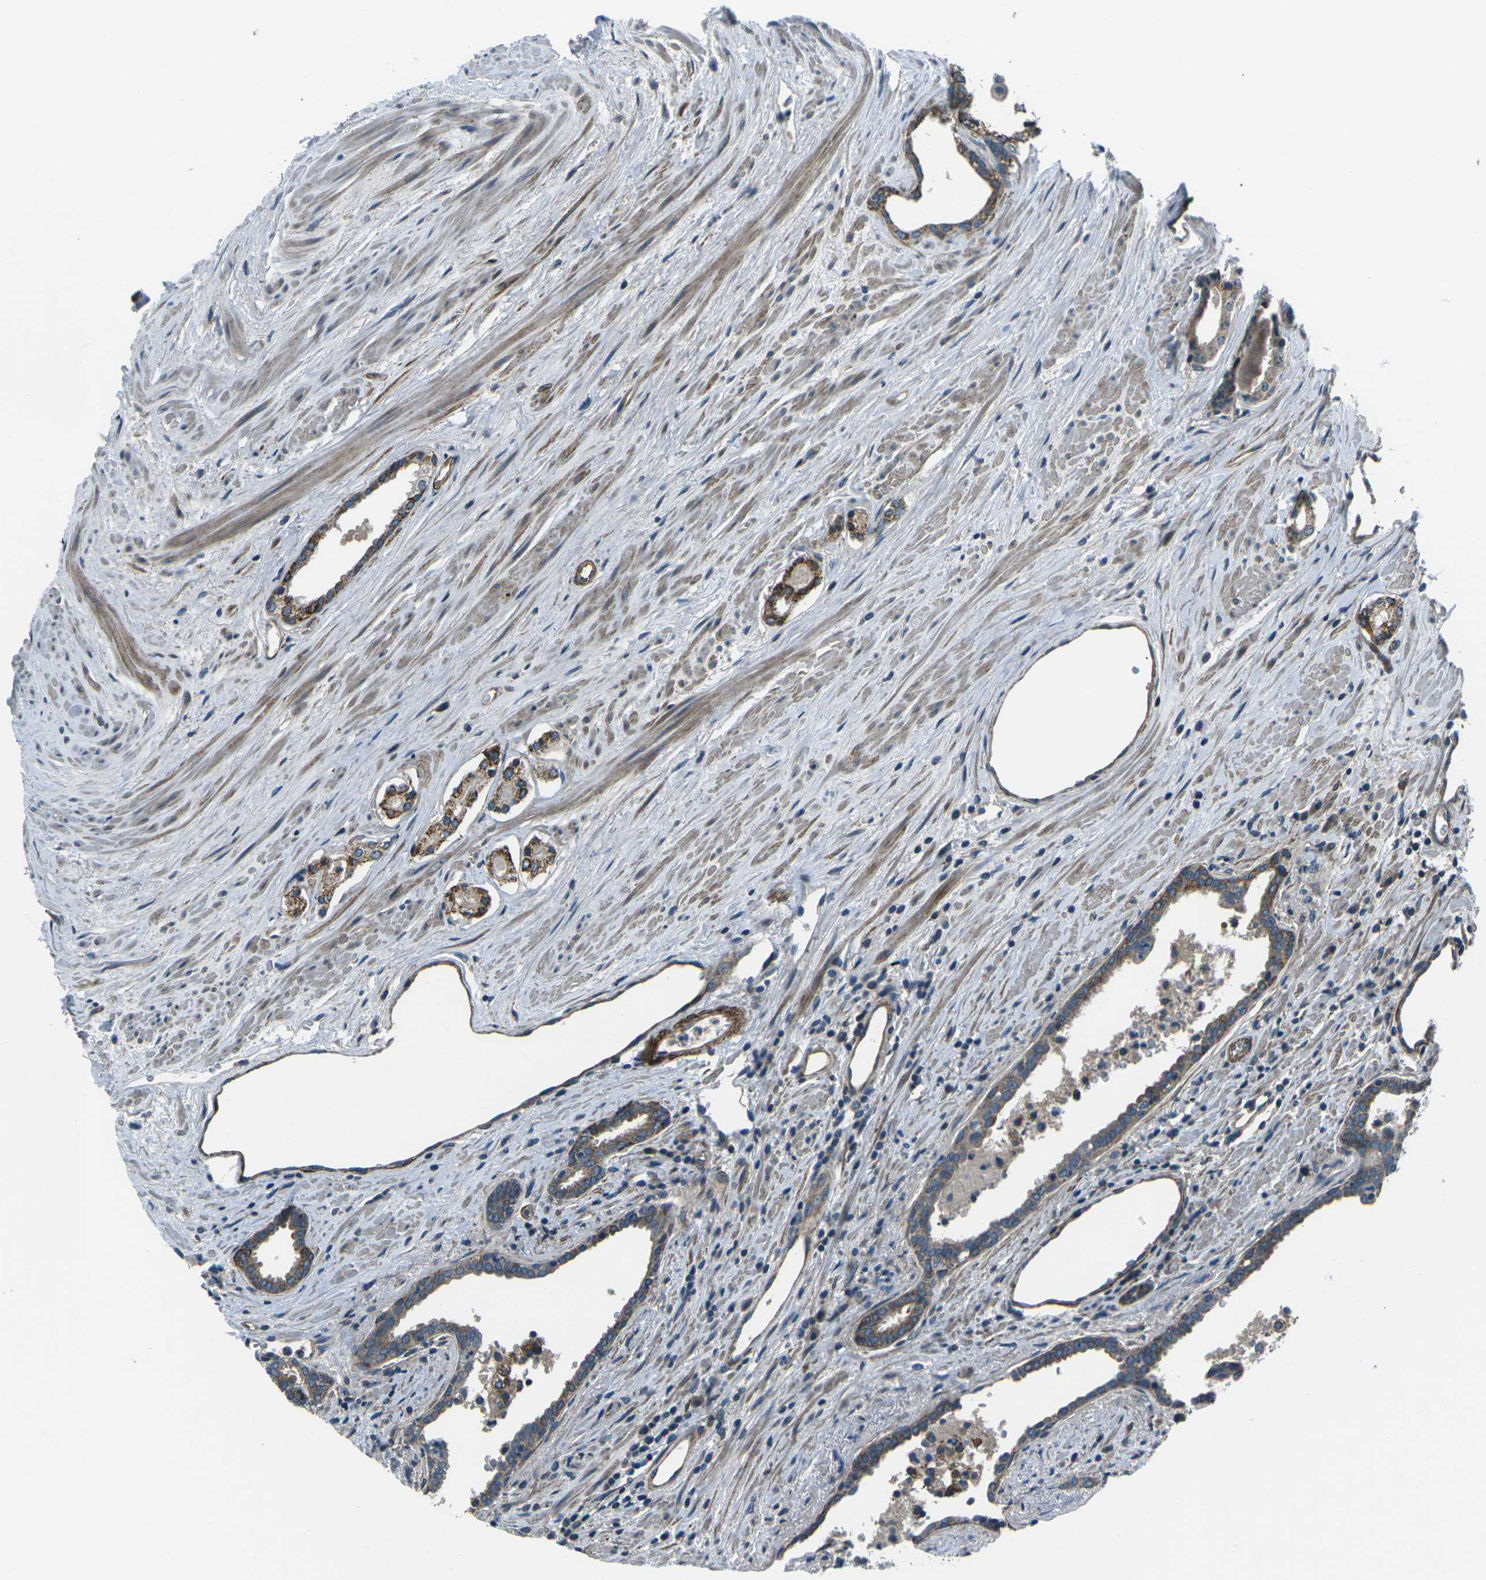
{"staining": {"intensity": "strong", "quantity": "<25%", "location": "cytoplasmic/membranous"}, "tissue": "prostate cancer", "cell_type": "Tumor cells", "image_type": "cancer", "snomed": [{"axis": "morphology", "description": "Adenocarcinoma, High grade"}, {"axis": "topography", "description": "Prostate"}], "caption": "Immunohistochemical staining of human prostate cancer (adenocarcinoma (high-grade)) shows medium levels of strong cytoplasmic/membranous expression in approximately <25% of tumor cells. (IHC, brightfield microscopy, high magnification).", "gene": "AFAP1", "patient": {"sex": "male", "age": 71}}